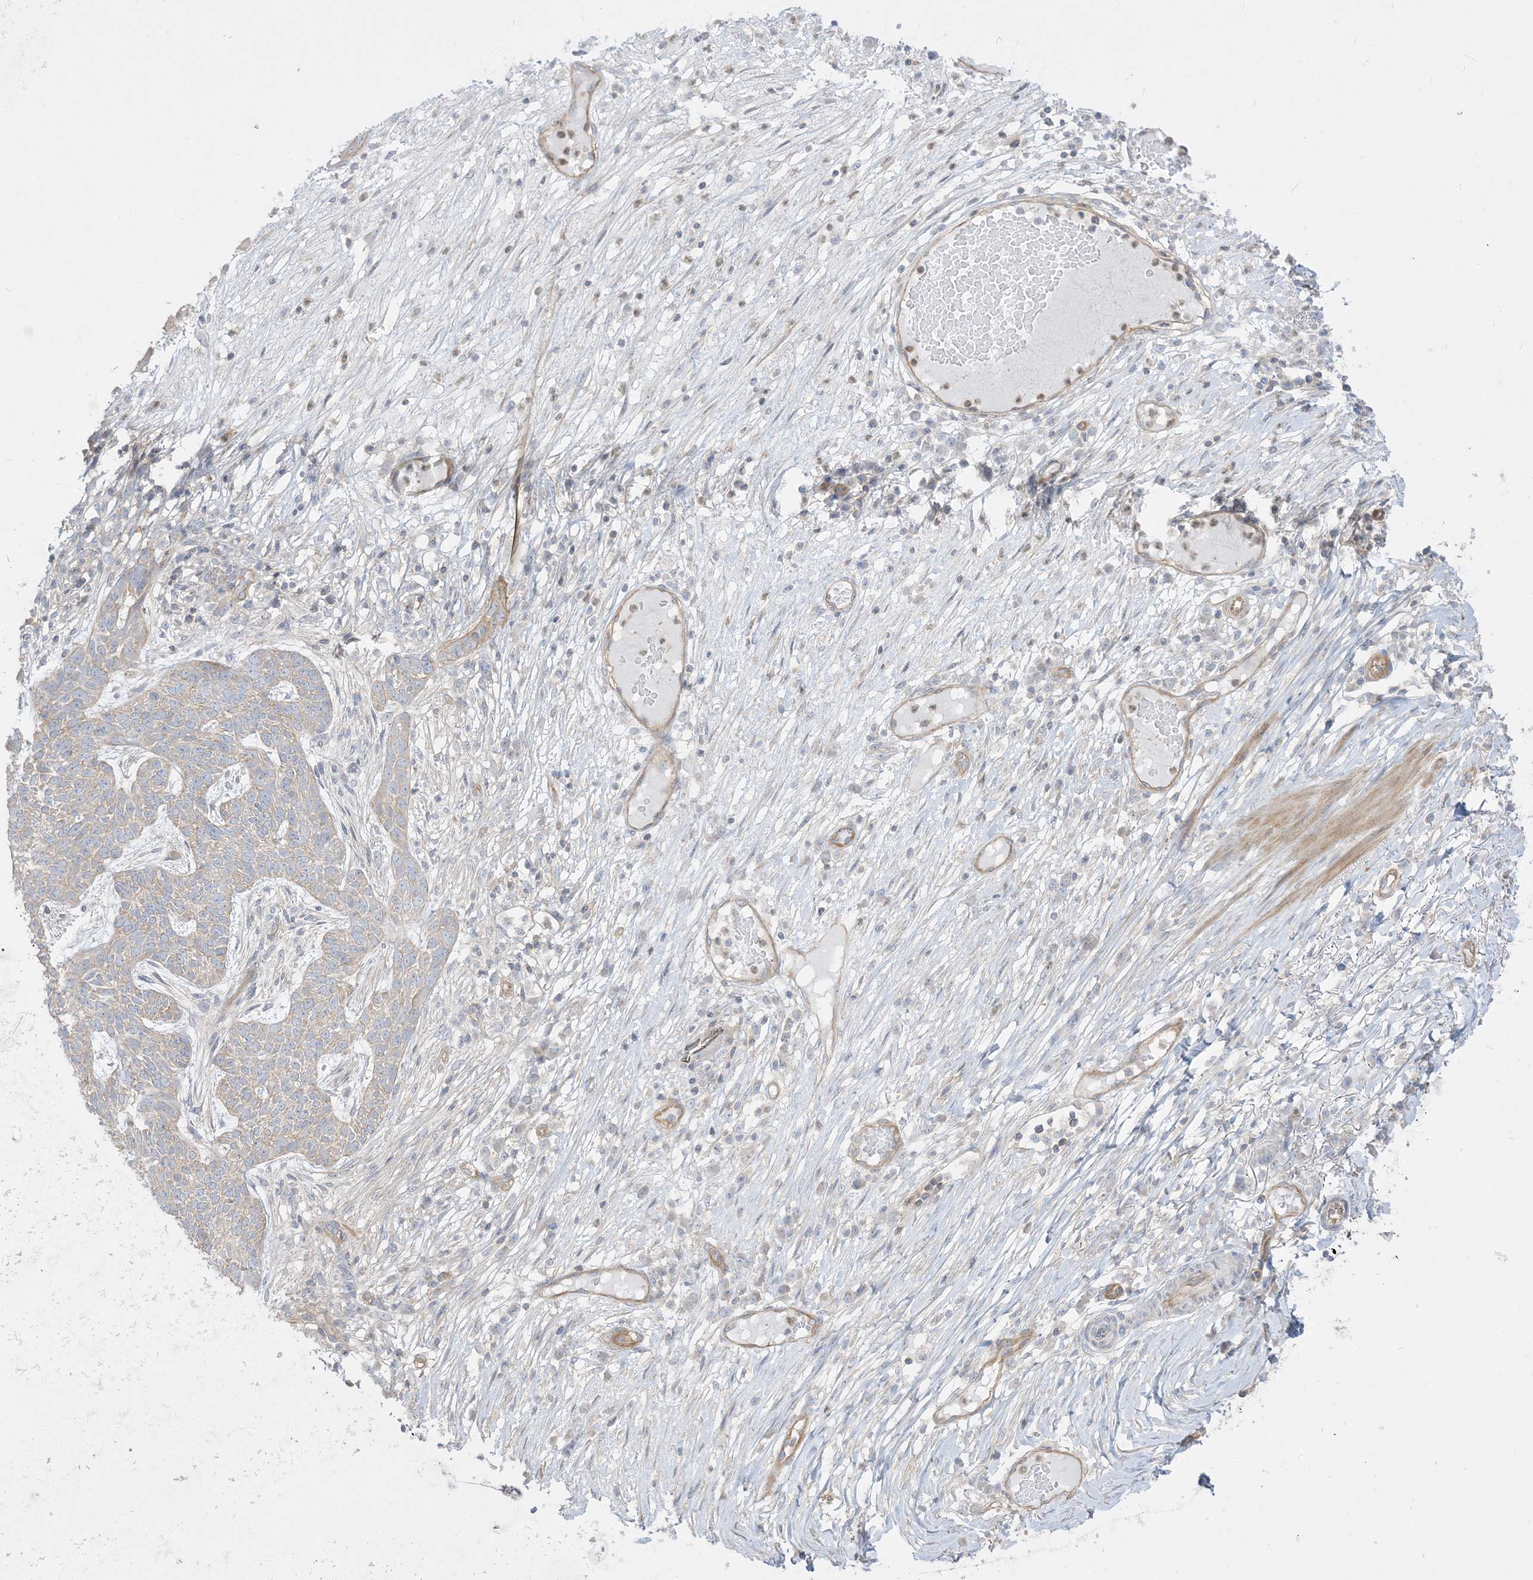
{"staining": {"intensity": "weak", "quantity": ">75%", "location": "cytoplasmic/membranous"}, "tissue": "skin cancer", "cell_type": "Tumor cells", "image_type": "cancer", "snomed": [{"axis": "morphology", "description": "Normal tissue, NOS"}, {"axis": "morphology", "description": "Basal cell carcinoma"}, {"axis": "topography", "description": "Skin"}], "caption": "Immunohistochemical staining of basal cell carcinoma (skin) shows weak cytoplasmic/membranous protein positivity in approximately >75% of tumor cells. (IHC, brightfield microscopy, high magnification).", "gene": "ARHGEF9", "patient": {"sex": "male", "age": 64}}